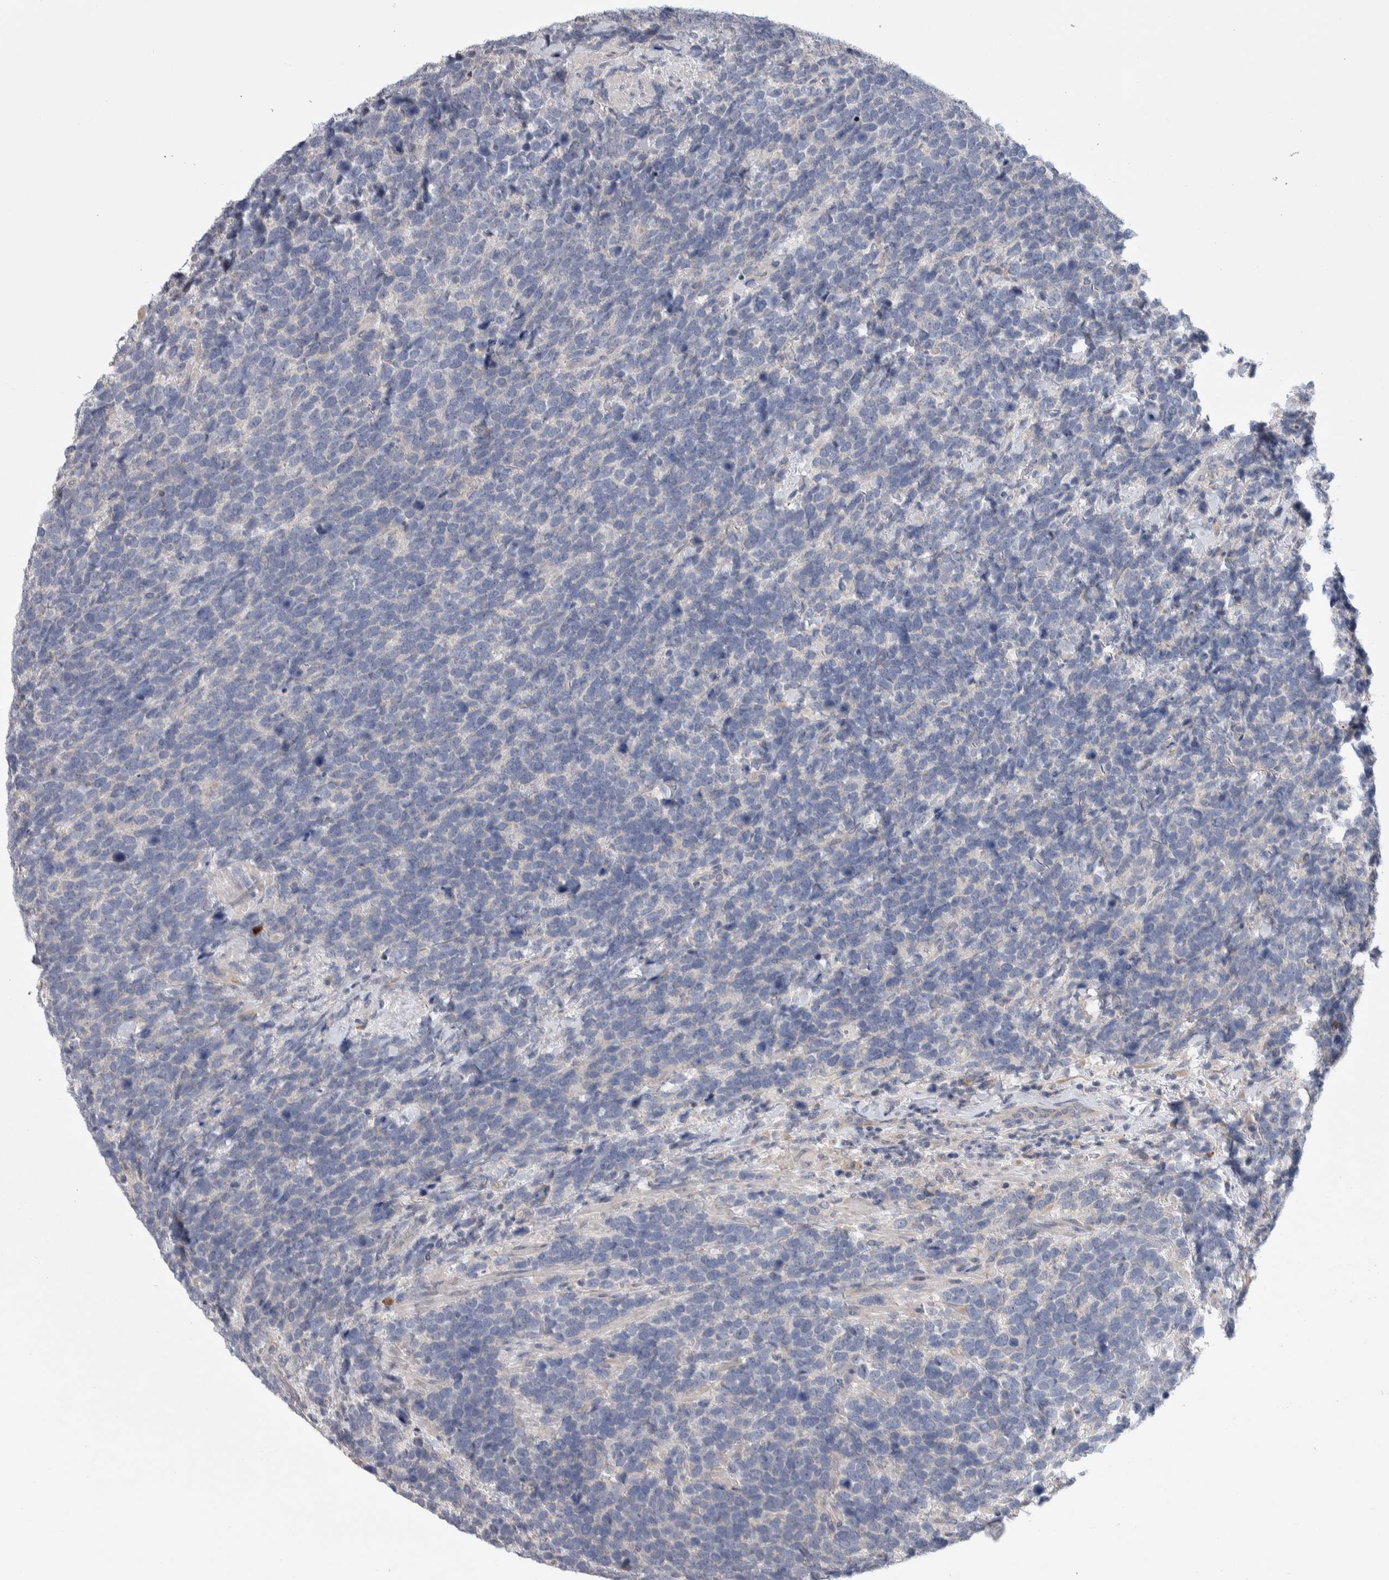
{"staining": {"intensity": "negative", "quantity": "none", "location": "none"}, "tissue": "urothelial cancer", "cell_type": "Tumor cells", "image_type": "cancer", "snomed": [{"axis": "morphology", "description": "Urothelial carcinoma, High grade"}, {"axis": "topography", "description": "Urinary bladder"}], "caption": "Tumor cells are negative for protein expression in human high-grade urothelial carcinoma.", "gene": "IBTK", "patient": {"sex": "female", "age": 82}}